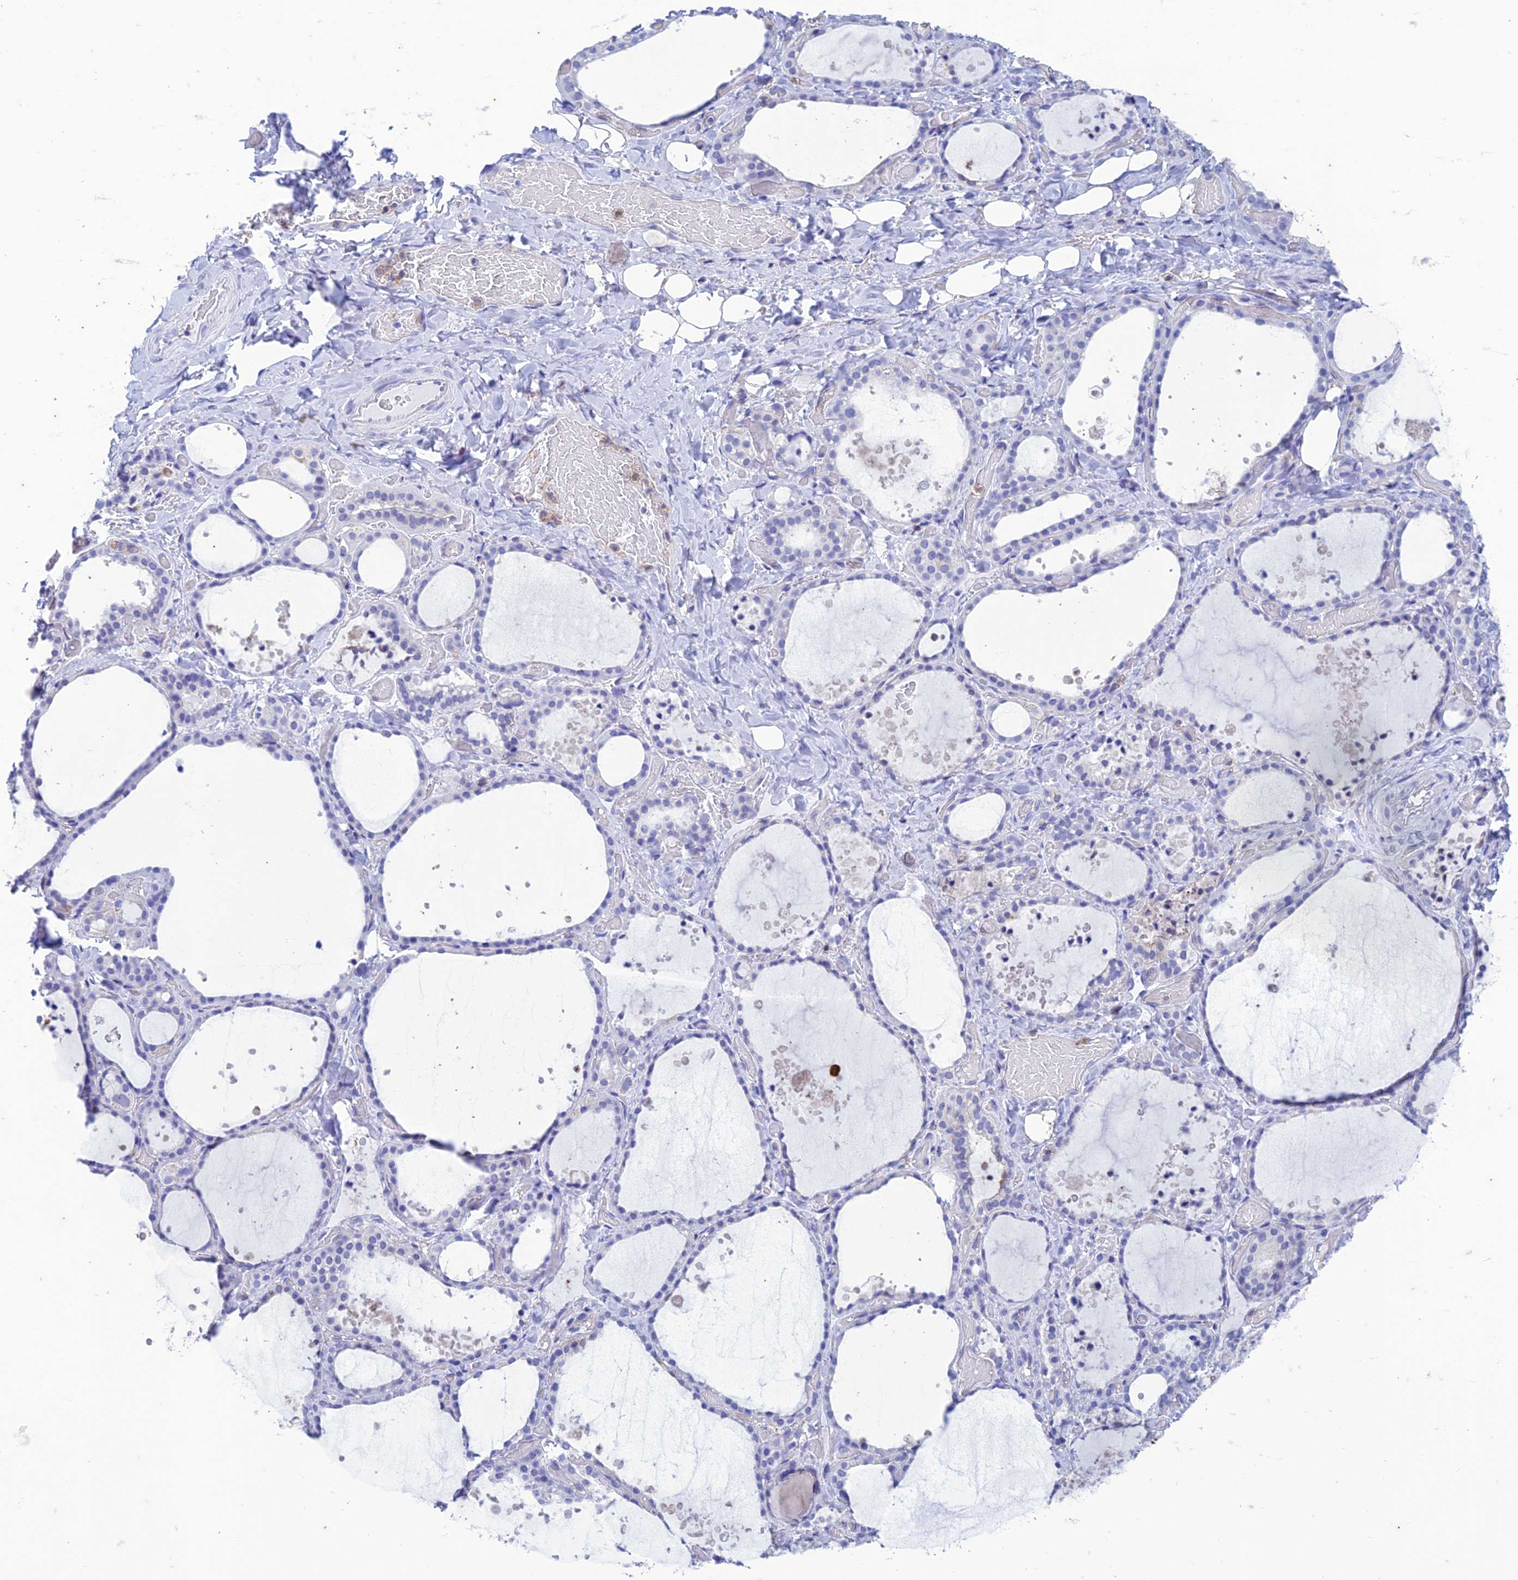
{"staining": {"intensity": "negative", "quantity": "none", "location": "none"}, "tissue": "thyroid gland", "cell_type": "Glandular cells", "image_type": "normal", "snomed": [{"axis": "morphology", "description": "Normal tissue, NOS"}, {"axis": "topography", "description": "Thyroid gland"}], "caption": "Image shows no protein expression in glandular cells of benign thyroid gland.", "gene": "FGF7", "patient": {"sex": "female", "age": 44}}